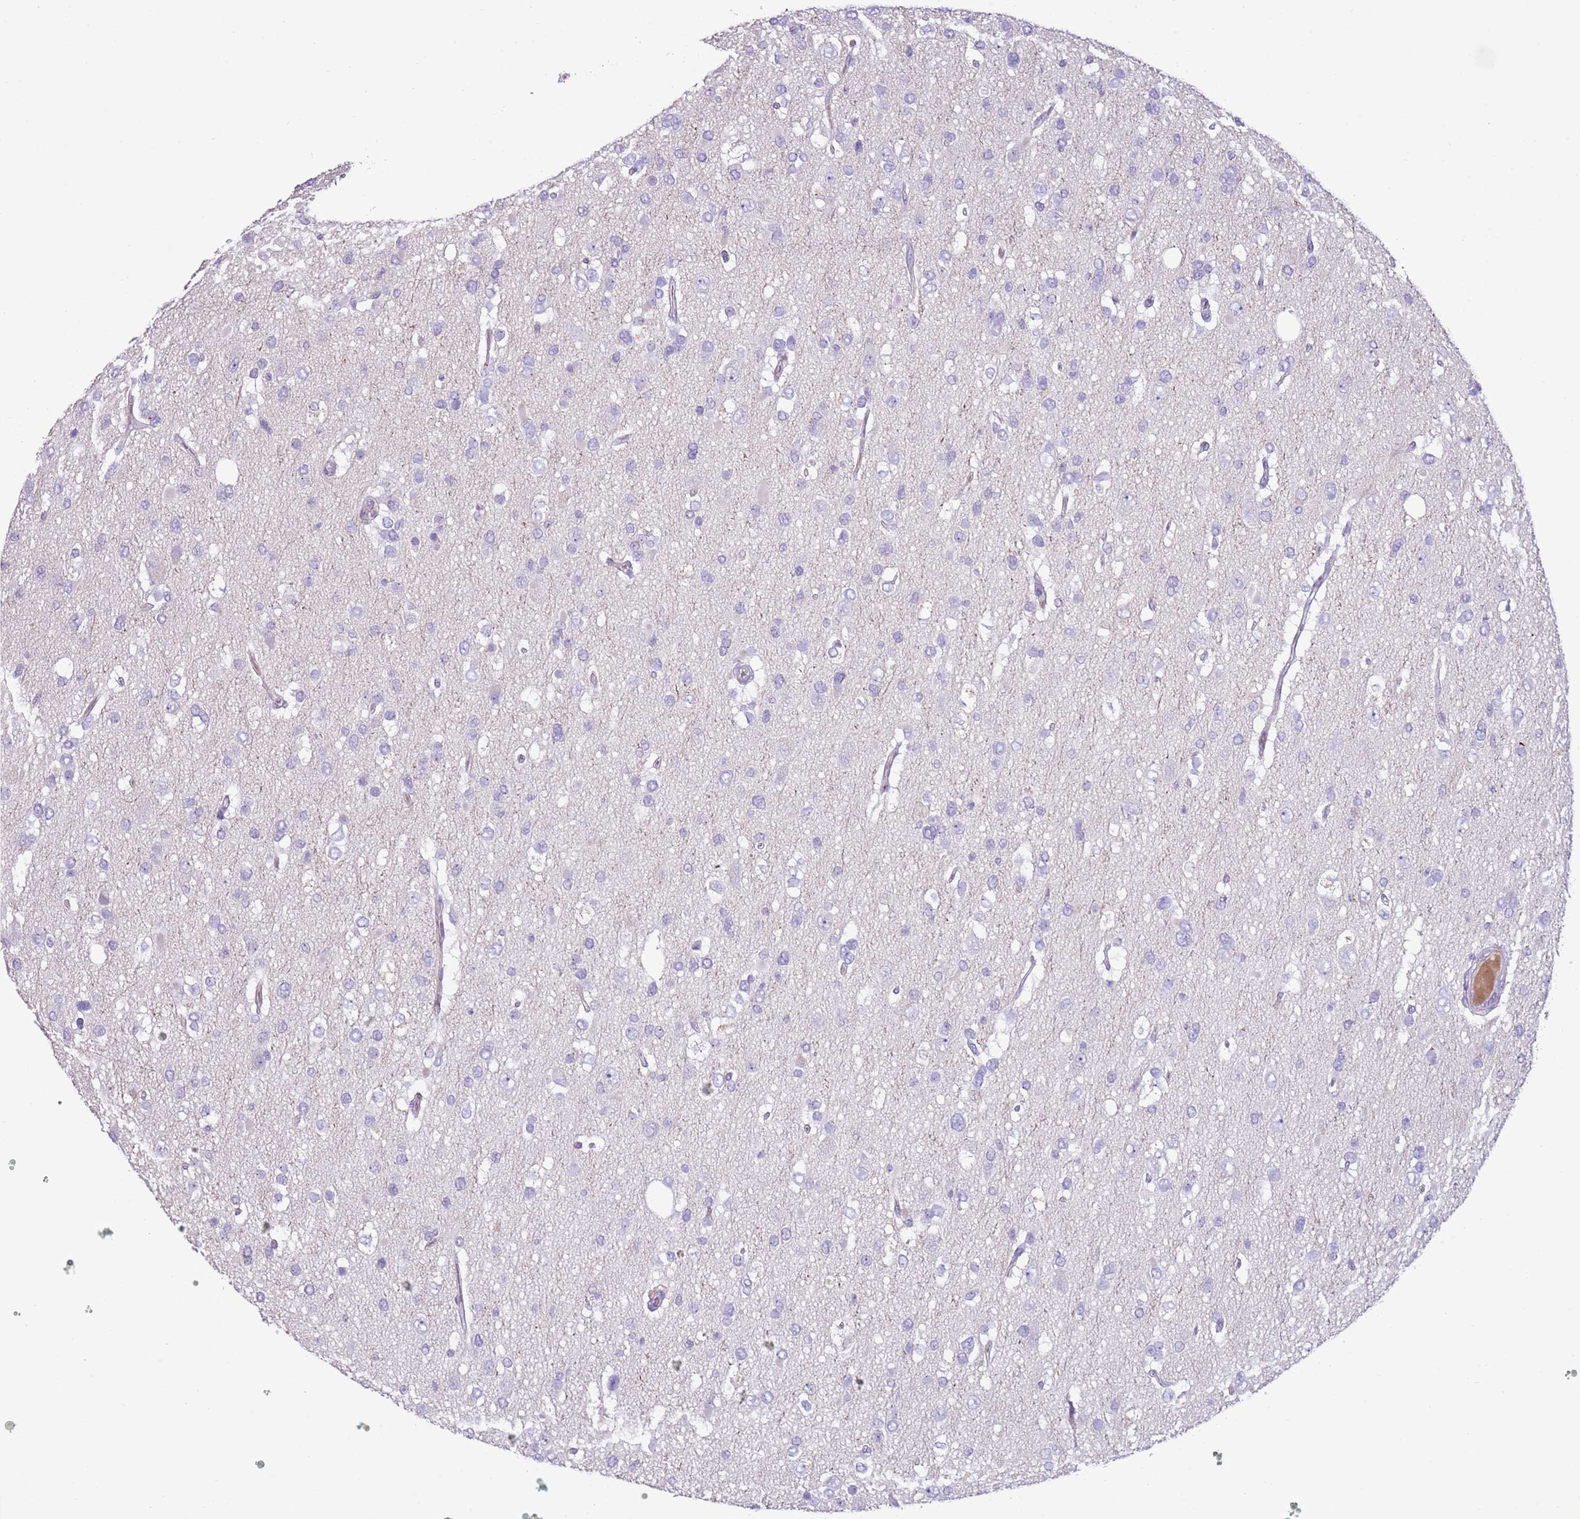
{"staining": {"intensity": "negative", "quantity": "none", "location": "none"}, "tissue": "glioma", "cell_type": "Tumor cells", "image_type": "cancer", "snomed": [{"axis": "morphology", "description": "Glioma, malignant, High grade"}, {"axis": "topography", "description": "Brain"}], "caption": "Tumor cells are negative for brown protein staining in glioma.", "gene": "NBPF6", "patient": {"sex": "male", "age": 53}}